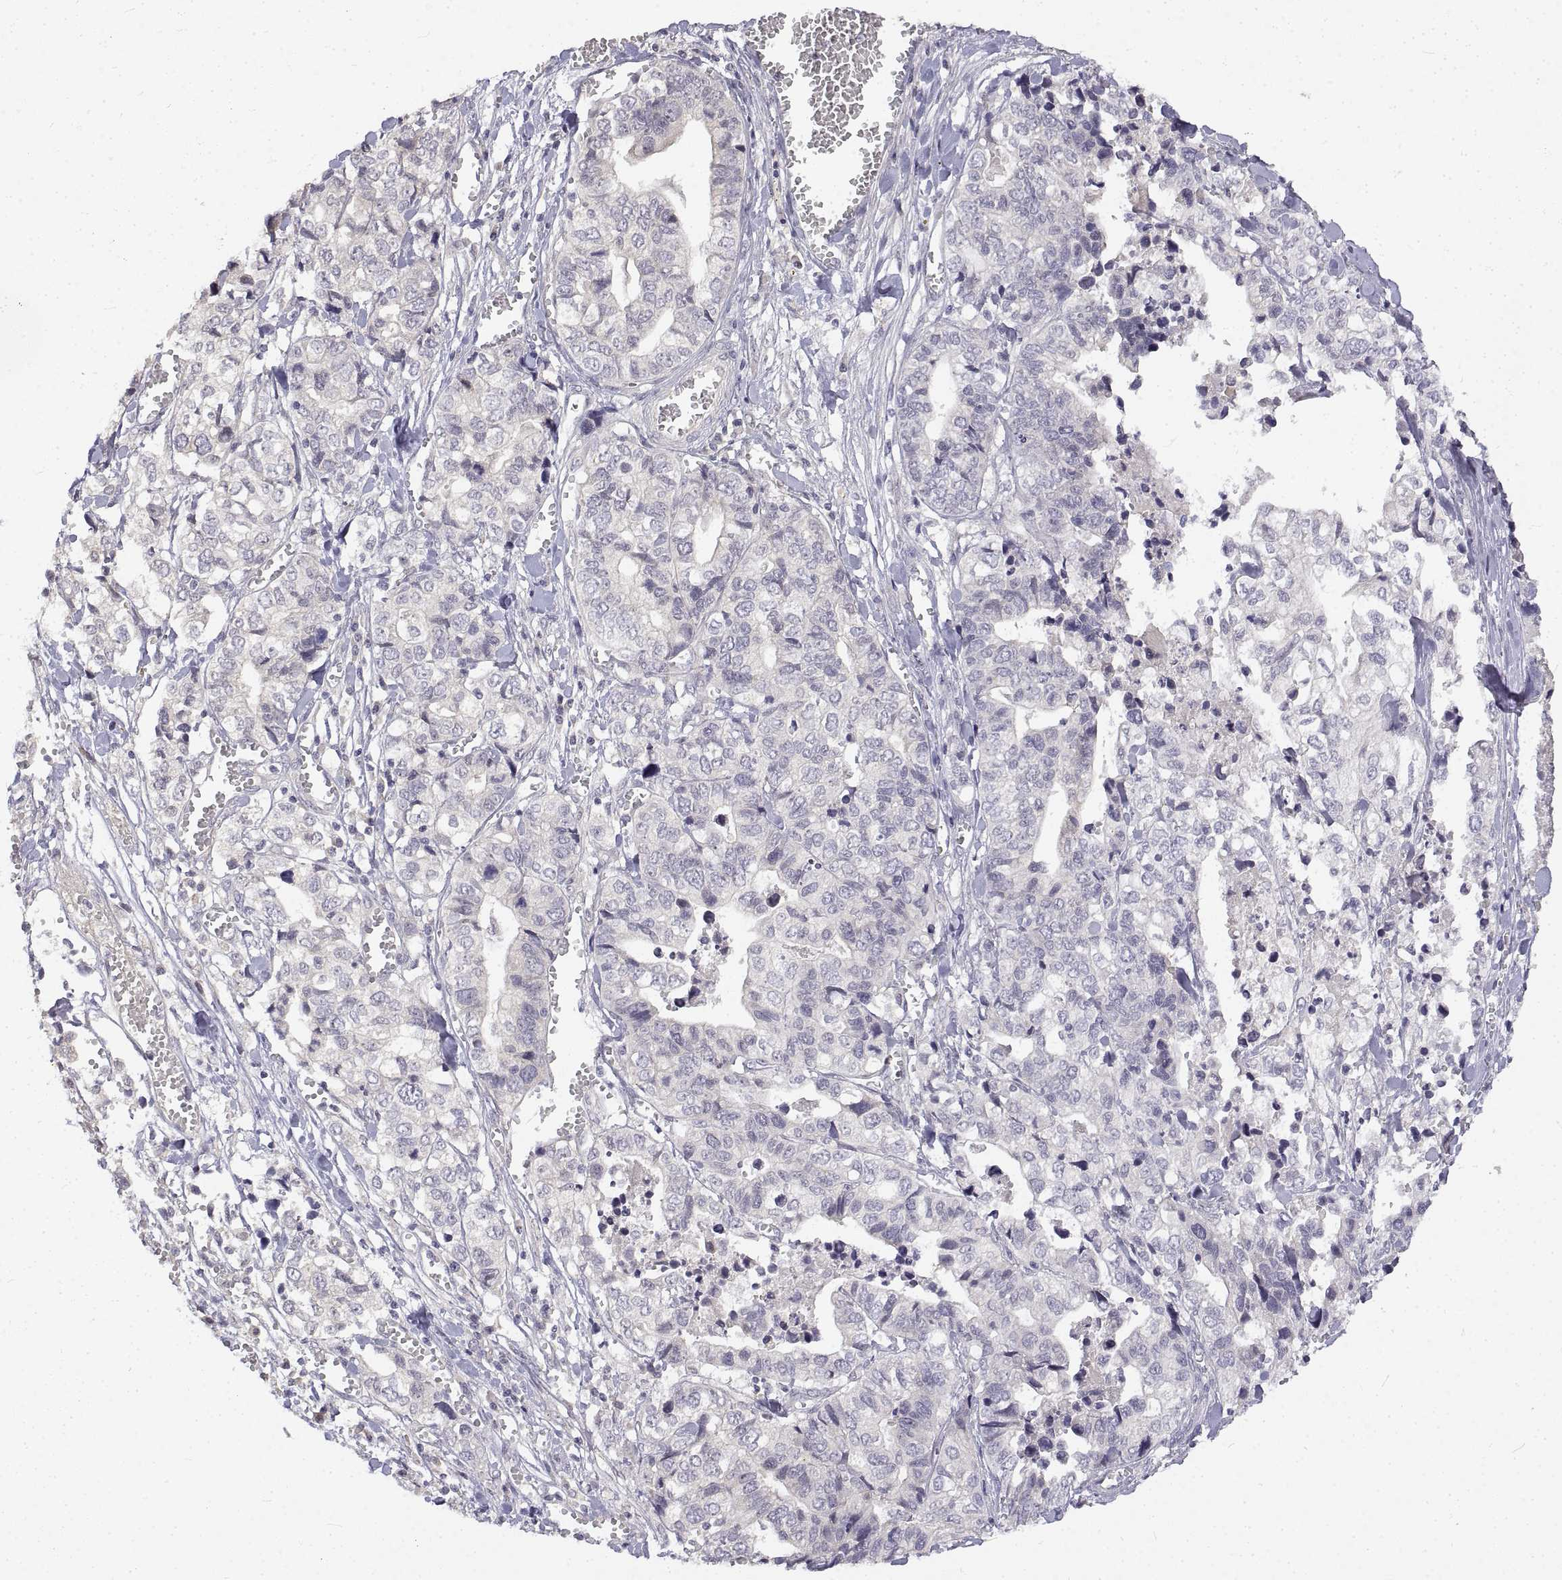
{"staining": {"intensity": "negative", "quantity": "none", "location": "none"}, "tissue": "stomach cancer", "cell_type": "Tumor cells", "image_type": "cancer", "snomed": [{"axis": "morphology", "description": "Adenocarcinoma, NOS"}, {"axis": "topography", "description": "Stomach, upper"}], "caption": "A micrograph of human stomach cancer is negative for staining in tumor cells.", "gene": "ANO2", "patient": {"sex": "female", "age": 67}}